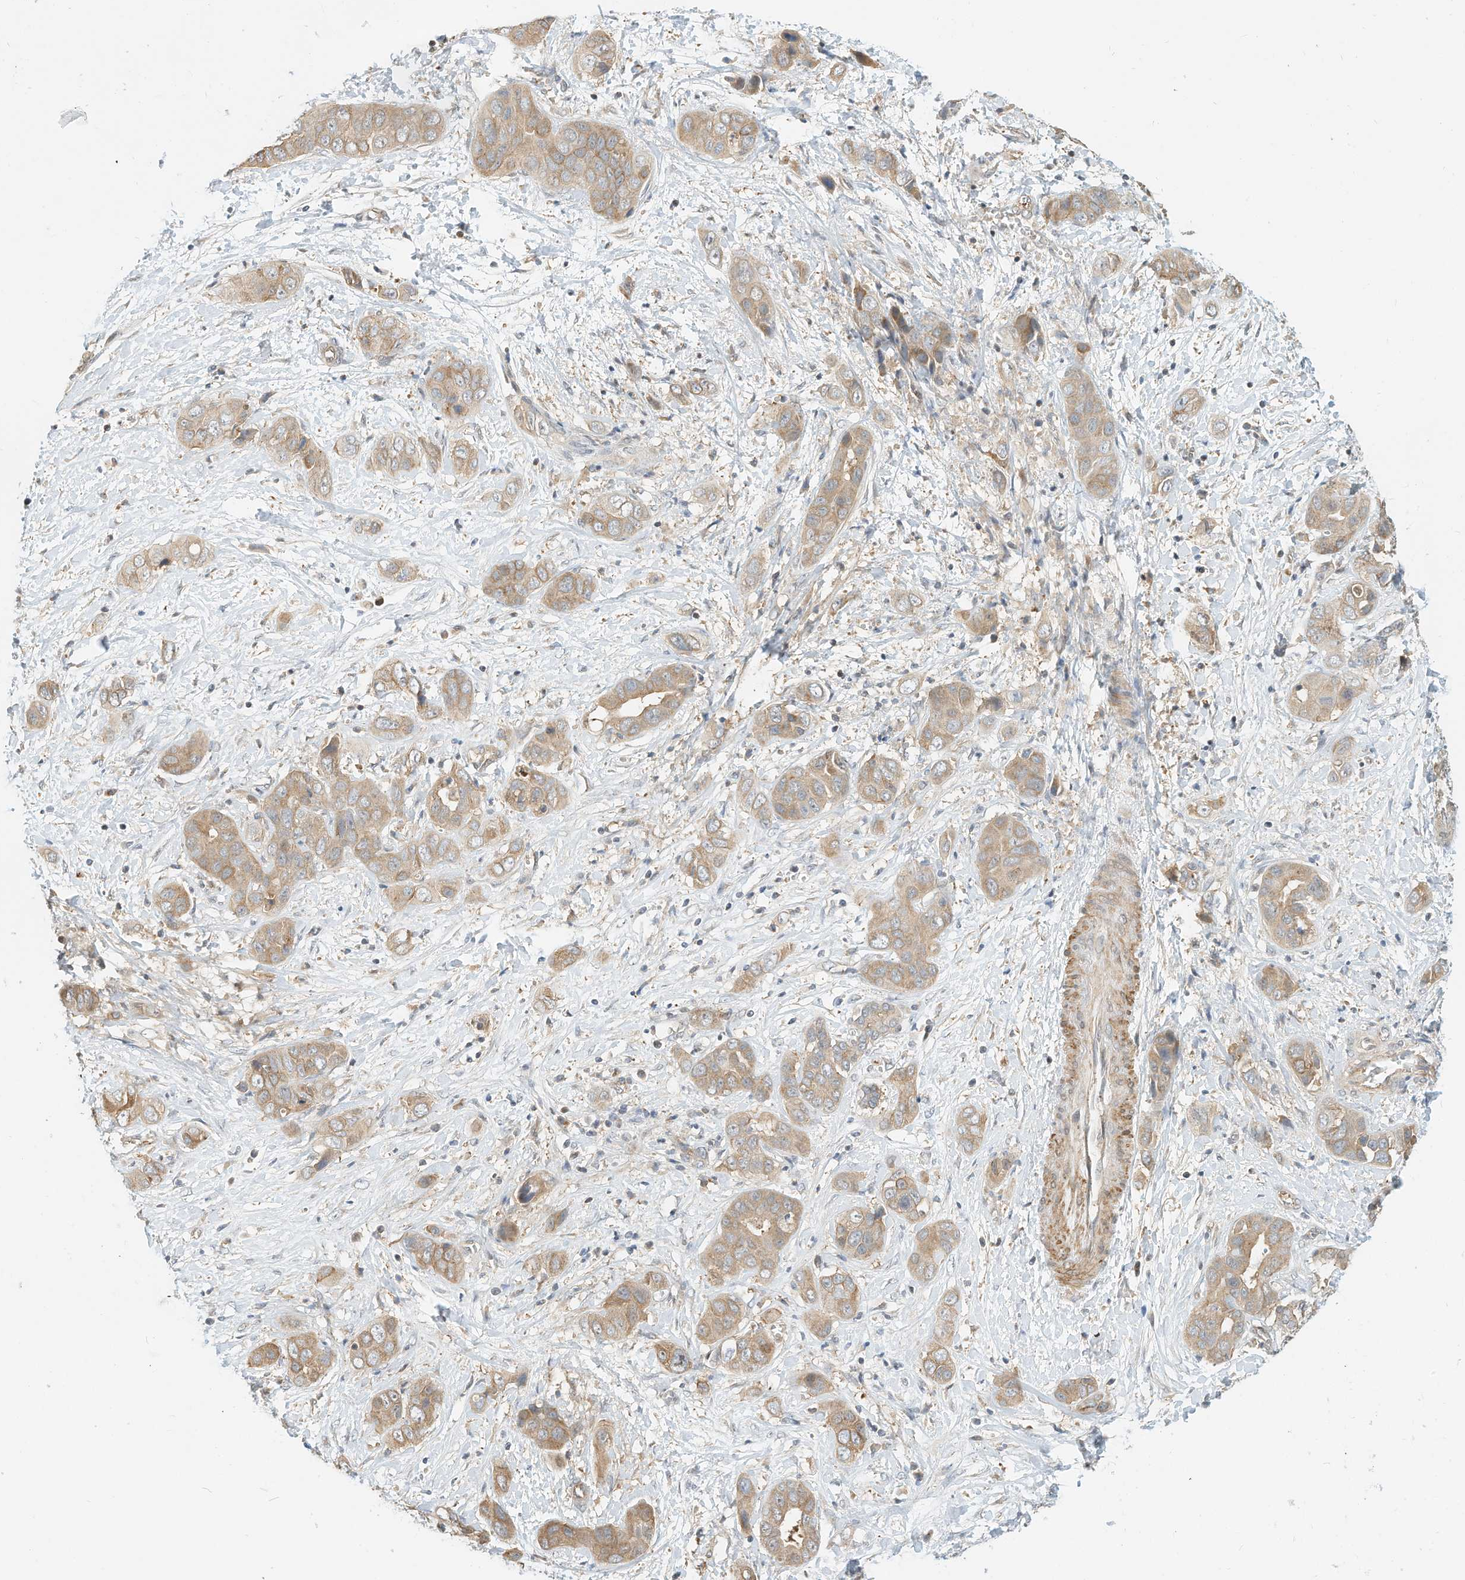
{"staining": {"intensity": "weak", "quantity": ">75%", "location": "cytoplasmic/membranous"}, "tissue": "liver cancer", "cell_type": "Tumor cells", "image_type": "cancer", "snomed": [{"axis": "morphology", "description": "Cholangiocarcinoma"}, {"axis": "topography", "description": "Liver"}], "caption": "Cholangiocarcinoma (liver) was stained to show a protein in brown. There is low levels of weak cytoplasmic/membranous positivity in approximately >75% of tumor cells. (Stains: DAB (3,3'-diaminobenzidine) in brown, nuclei in blue, Microscopy: brightfield microscopy at high magnification).", "gene": "OFD1", "patient": {"sex": "female", "age": 52}}